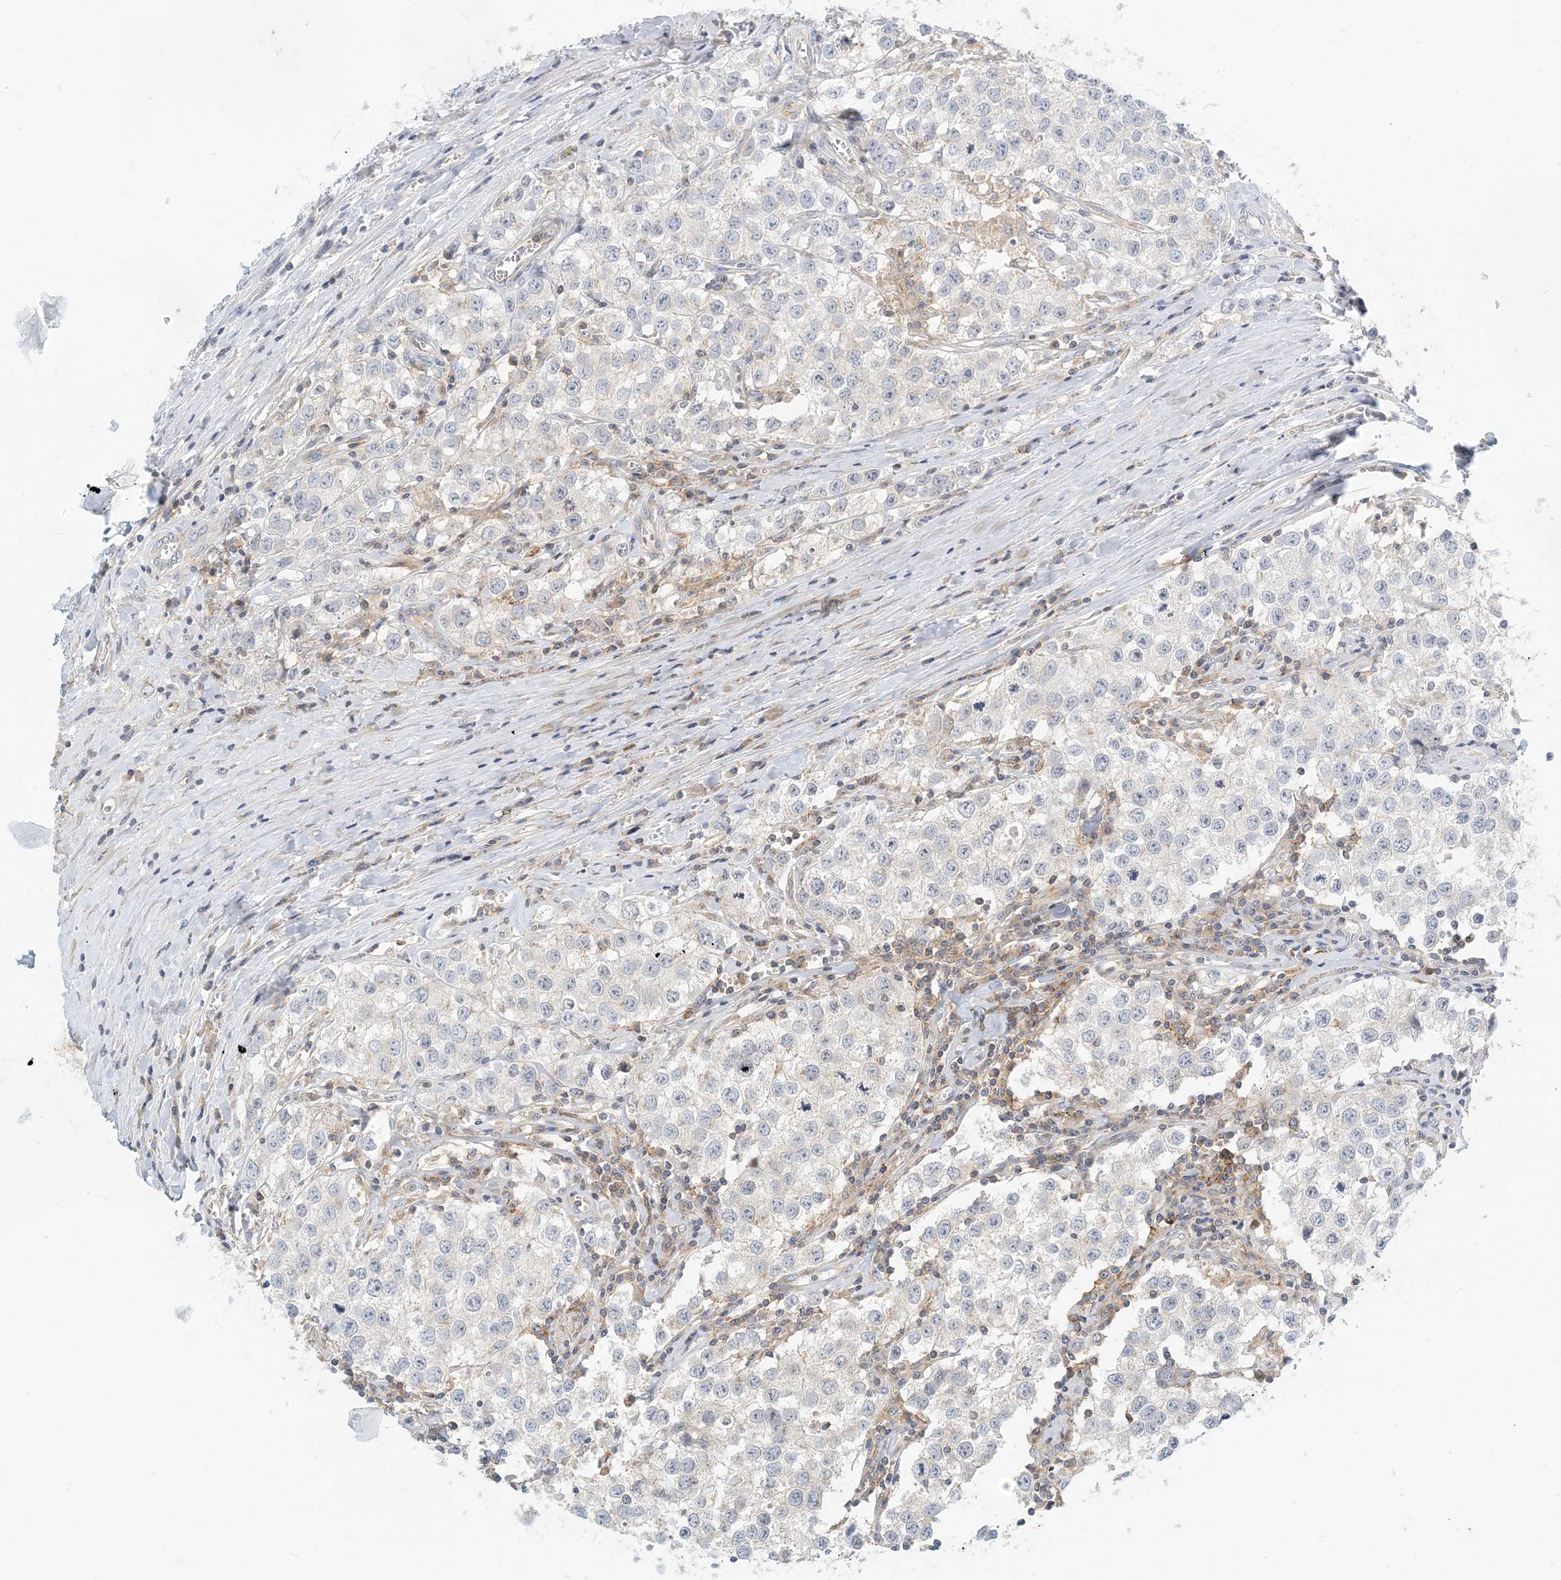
{"staining": {"intensity": "negative", "quantity": "none", "location": "none"}, "tissue": "testis cancer", "cell_type": "Tumor cells", "image_type": "cancer", "snomed": [{"axis": "morphology", "description": "Seminoma, NOS"}, {"axis": "morphology", "description": "Carcinoma, Embryonal, NOS"}, {"axis": "topography", "description": "Testis"}], "caption": "Immunohistochemistry image of neoplastic tissue: testis cancer stained with DAB (3,3'-diaminobenzidine) reveals no significant protein staining in tumor cells. The staining was performed using DAB to visualize the protein expression in brown, while the nuclei were stained in blue with hematoxylin (Magnification: 20x).", "gene": "COLEC11", "patient": {"sex": "male", "age": 43}}